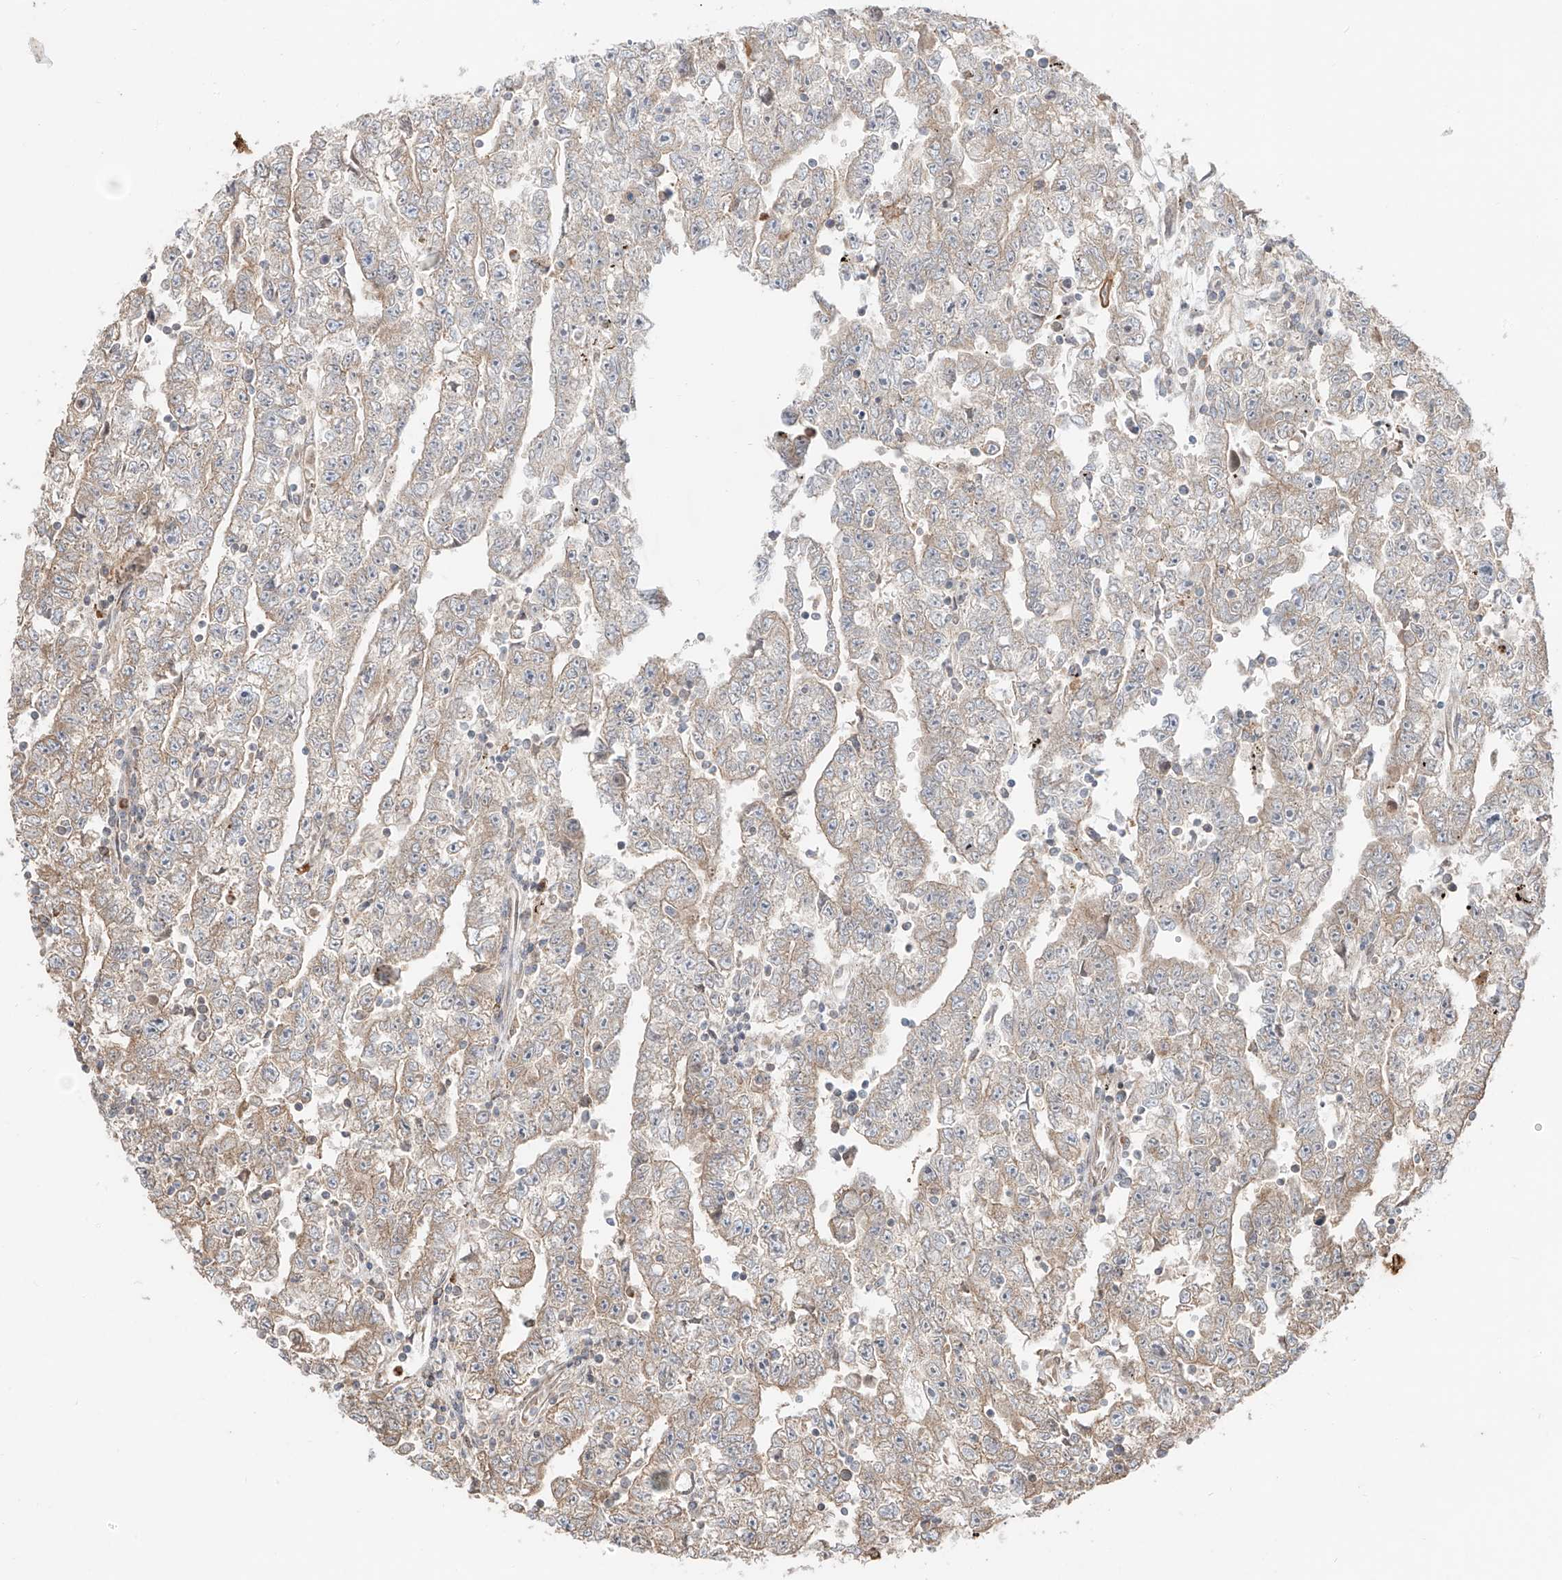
{"staining": {"intensity": "moderate", "quantity": "<25%", "location": "cytoplasmic/membranous"}, "tissue": "testis cancer", "cell_type": "Tumor cells", "image_type": "cancer", "snomed": [{"axis": "morphology", "description": "Carcinoma, Embryonal, NOS"}, {"axis": "topography", "description": "Testis"}], "caption": "IHC (DAB) staining of testis embryonal carcinoma reveals moderate cytoplasmic/membranous protein positivity in approximately <25% of tumor cells.", "gene": "CEP162", "patient": {"sex": "male", "age": 25}}